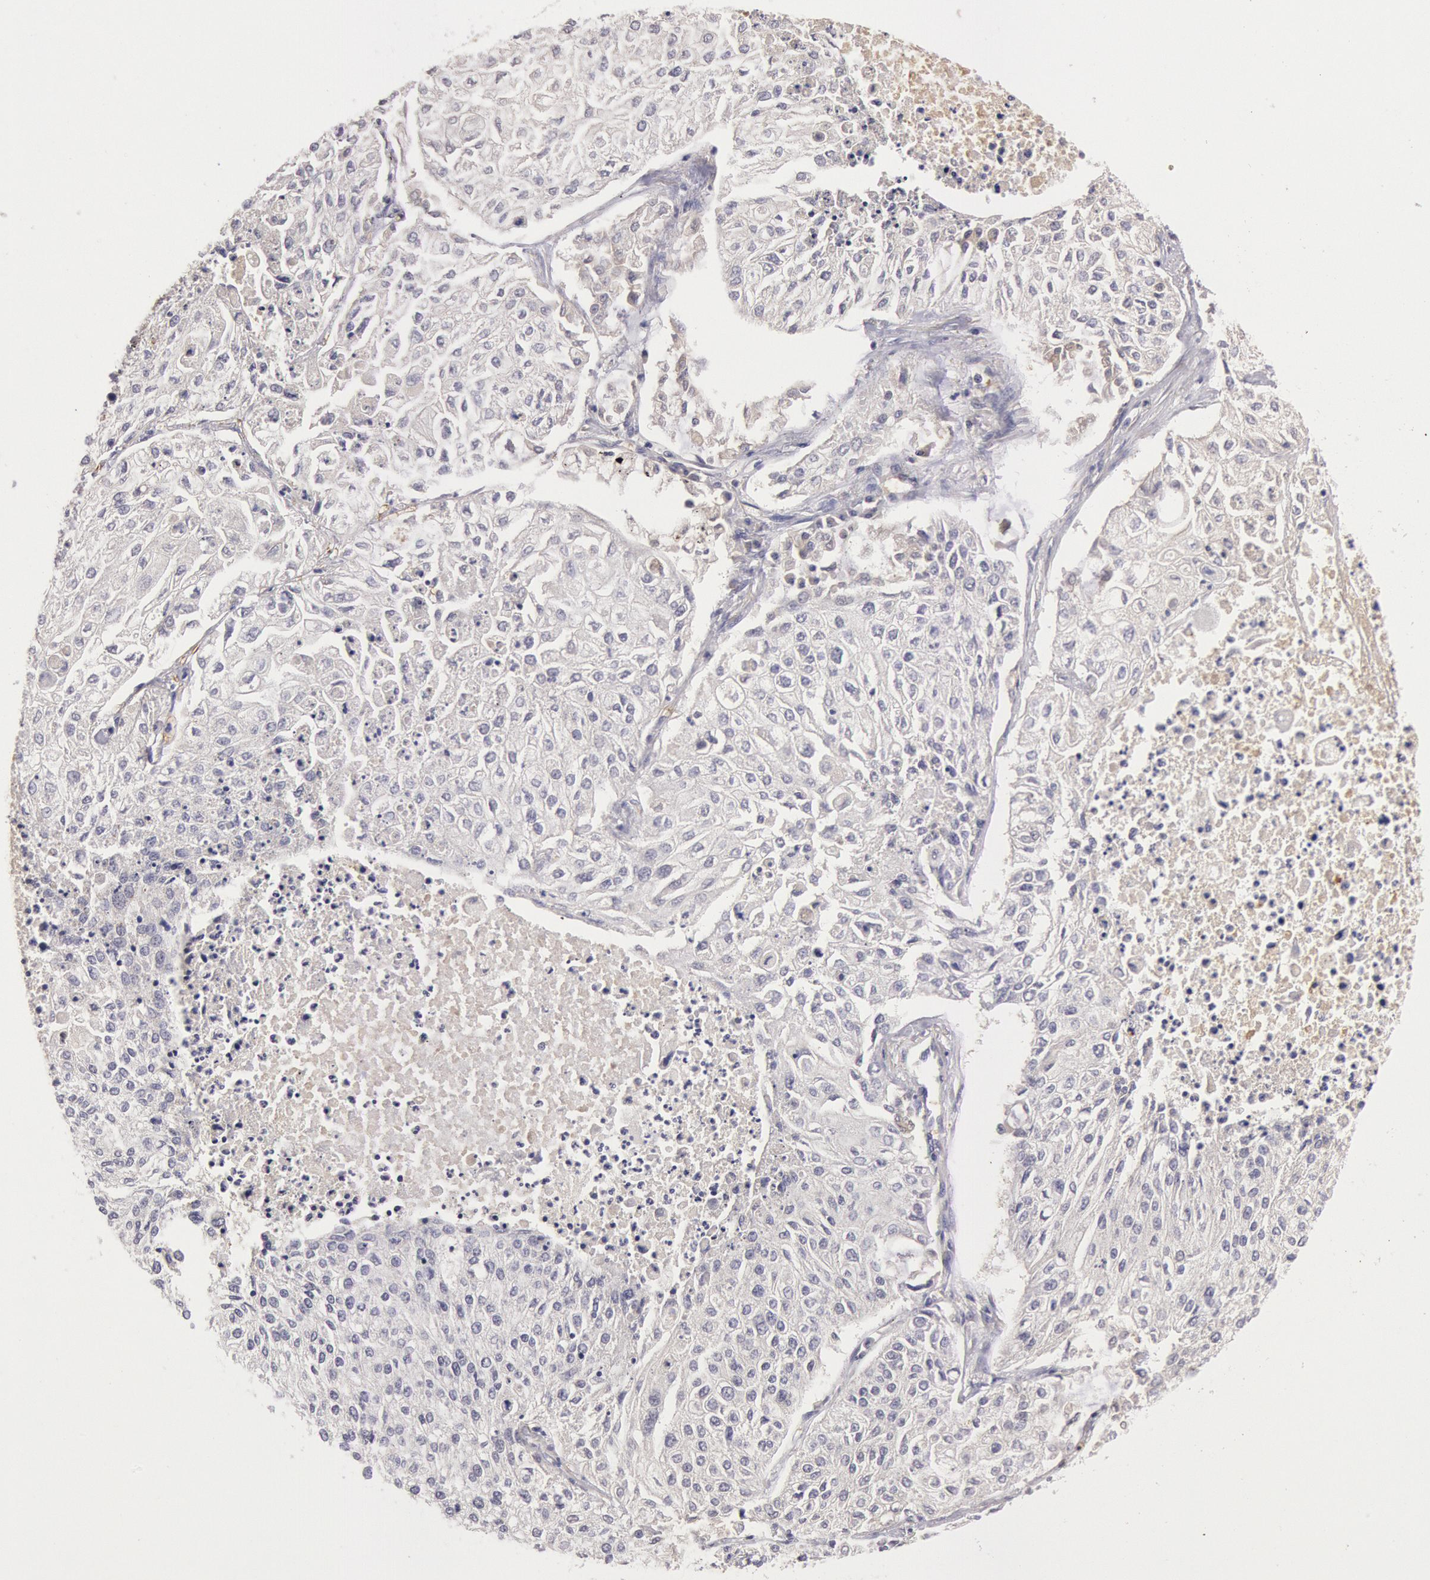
{"staining": {"intensity": "negative", "quantity": "none", "location": "none"}, "tissue": "lung cancer", "cell_type": "Tumor cells", "image_type": "cancer", "snomed": [{"axis": "morphology", "description": "Squamous cell carcinoma, NOS"}, {"axis": "topography", "description": "Lung"}], "caption": "Tumor cells are negative for protein expression in human squamous cell carcinoma (lung). The staining is performed using DAB brown chromogen with nuclei counter-stained in using hematoxylin.", "gene": "C1R", "patient": {"sex": "male", "age": 75}}